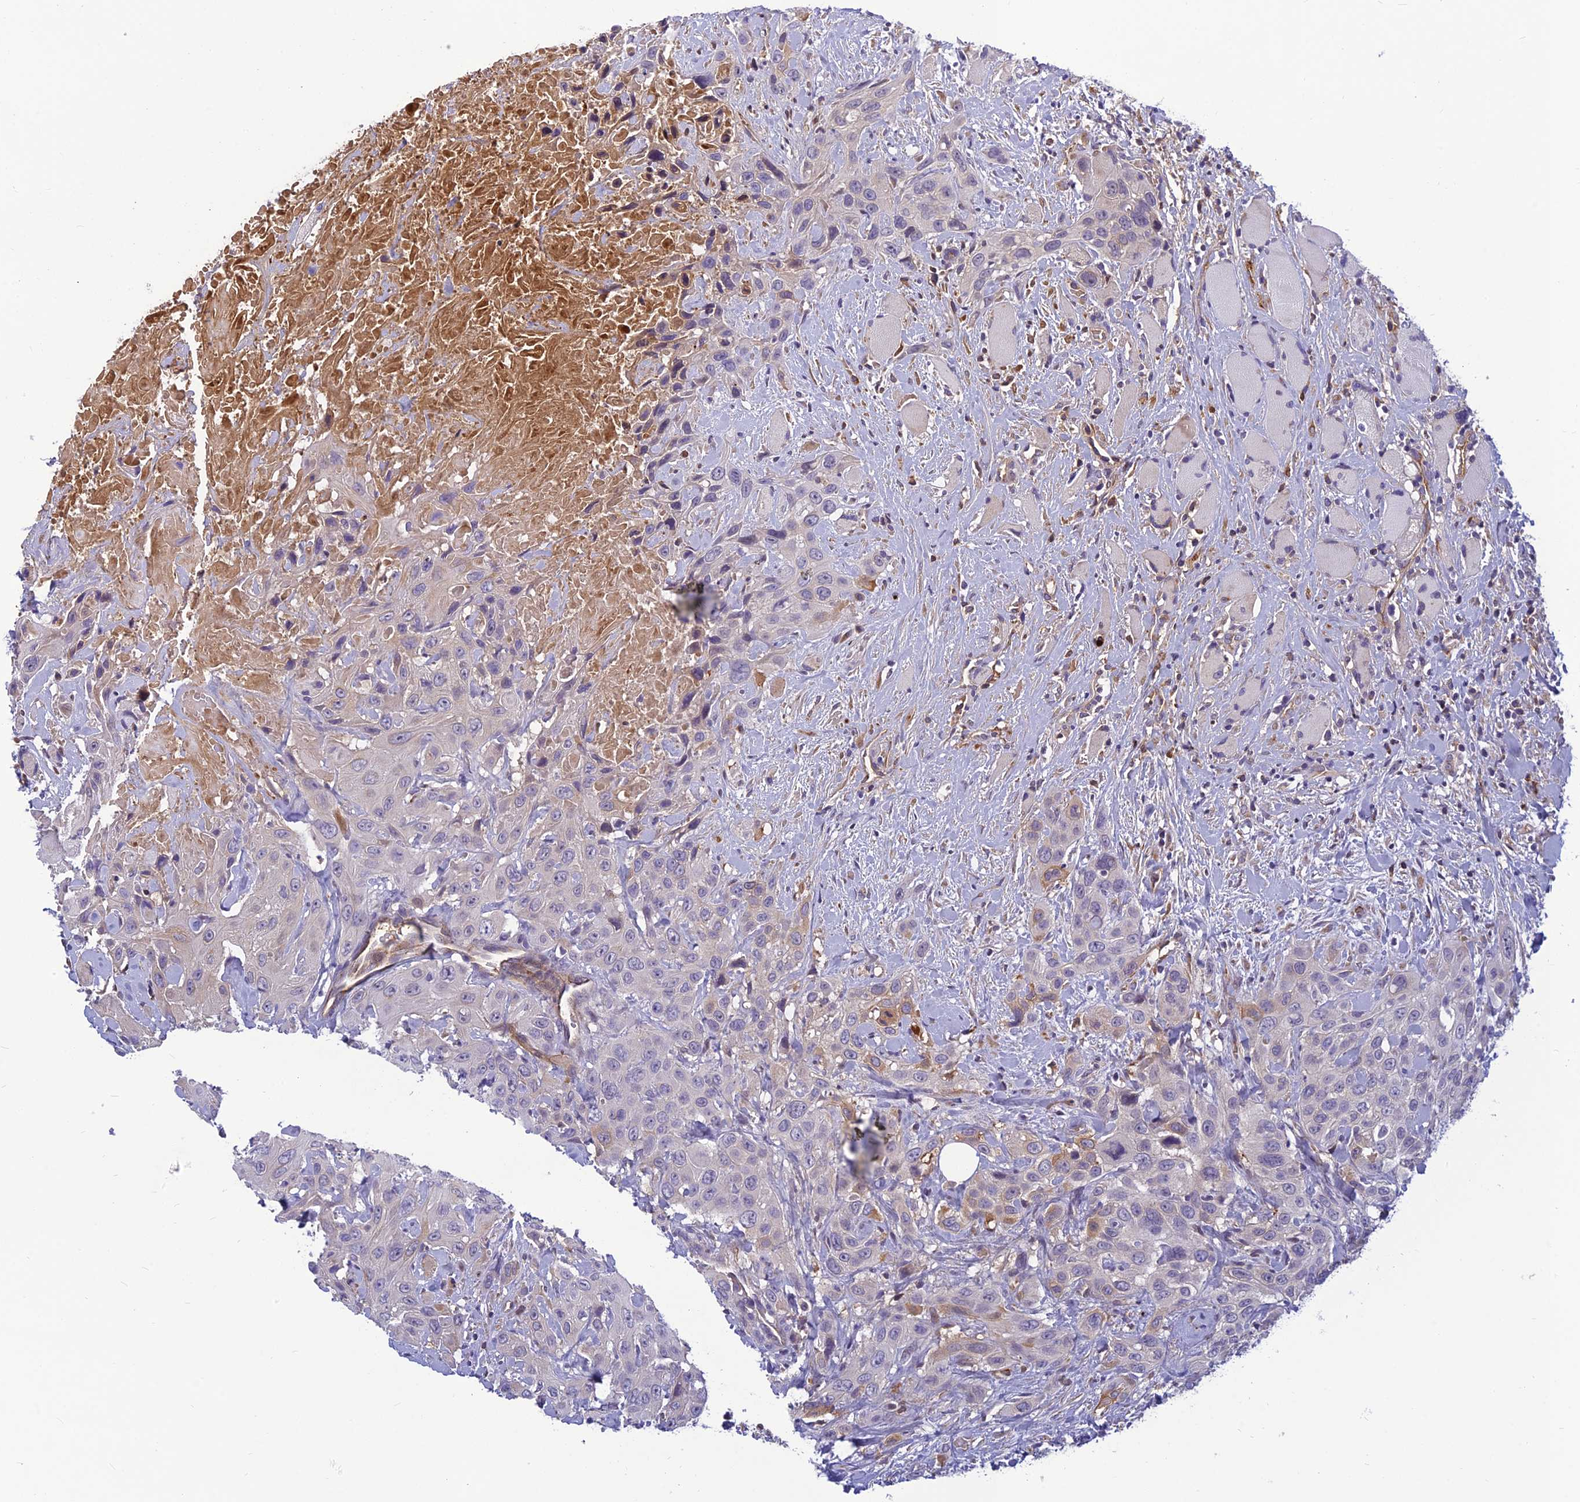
{"staining": {"intensity": "negative", "quantity": "none", "location": "none"}, "tissue": "head and neck cancer", "cell_type": "Tumor cells", "image_type": "cancer", "snomed": [{"axis": "morphology", "description": "Squamous cell carcinoma, NOS"}, {"axis": "topography", "description": "Head-Neck"}], "caption": "IHC micrograph of human head and neck cancer (squamous cell carcinoma) stained for a protein (brown), which displays no positivity in tumor cells.", "gene": "CLEC11A", "patient": {"sex": "male", "age": 81}}